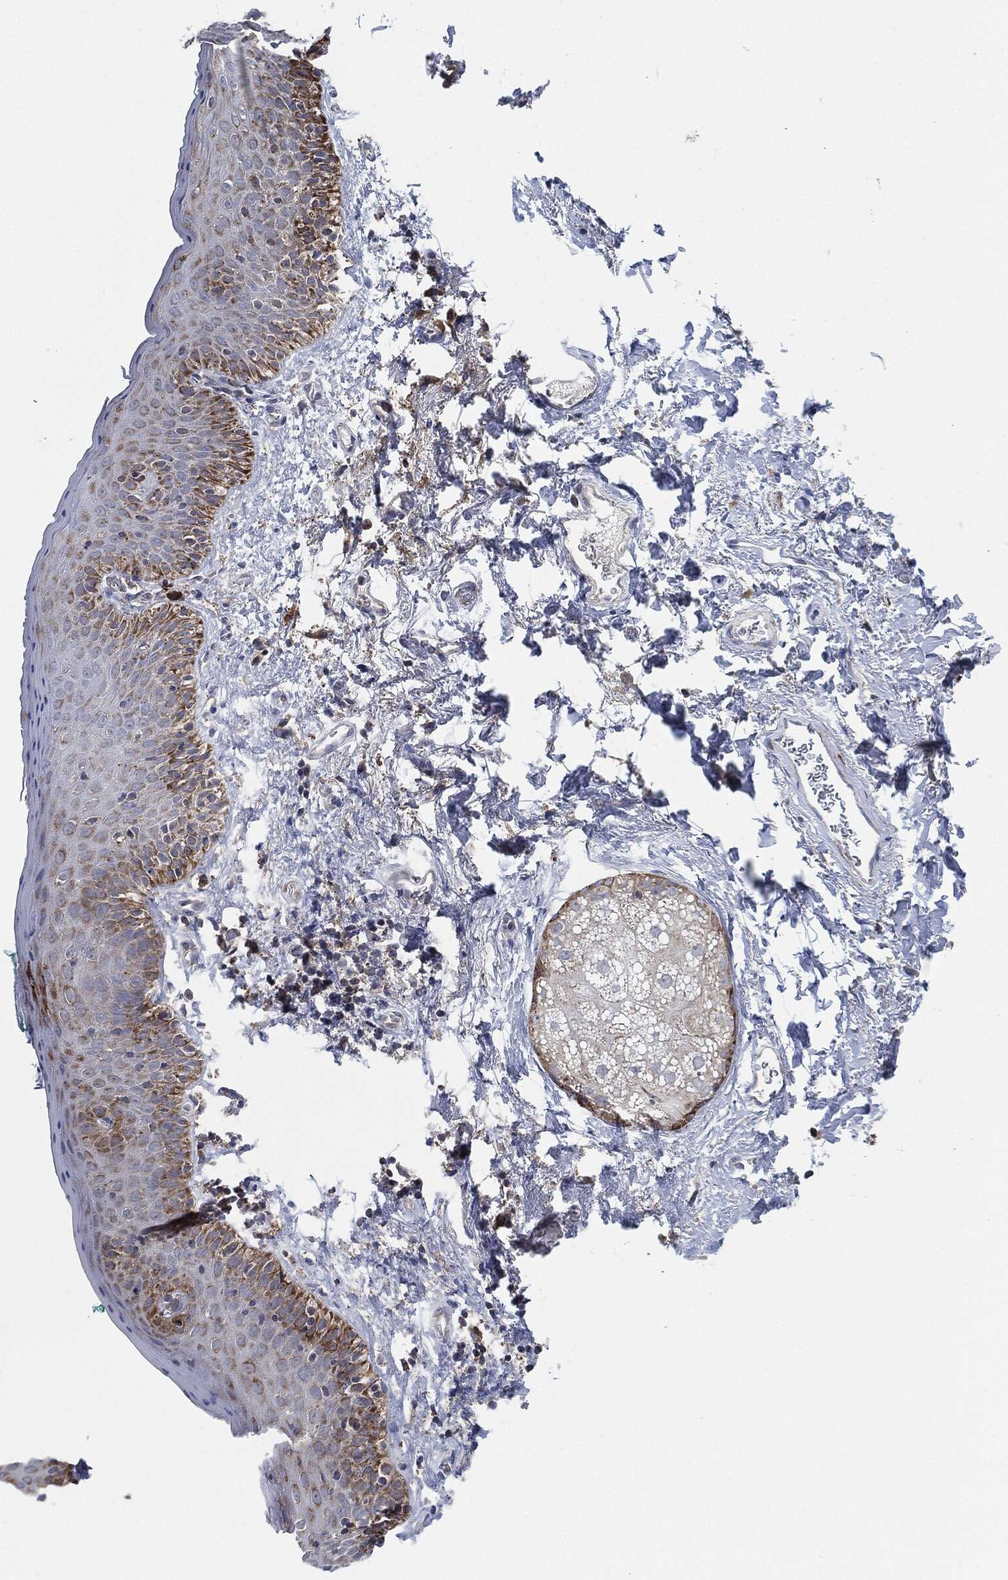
{"staining": {"intensity": "strong", "quantity": "<25%", "location": "cytoplasmic/membranous"}, "tissue": "vagina", "cell_type": "Squamous epithelial cells", "image_type": "normal", "snomed": [{"axis": "morphology", "description": "Normal tissue, NOS"}, {"axis": "topography", "description": "Vagina"}], "caption": "The image exhibits immunohistochemical staining of benign vagina. There is strong cytoplasmic/membranous staining is appreciated in approximately <25% of squamous epithelial cells.", "gene": "TMEM11", "patient": {"sex": "female", "age": 66}}